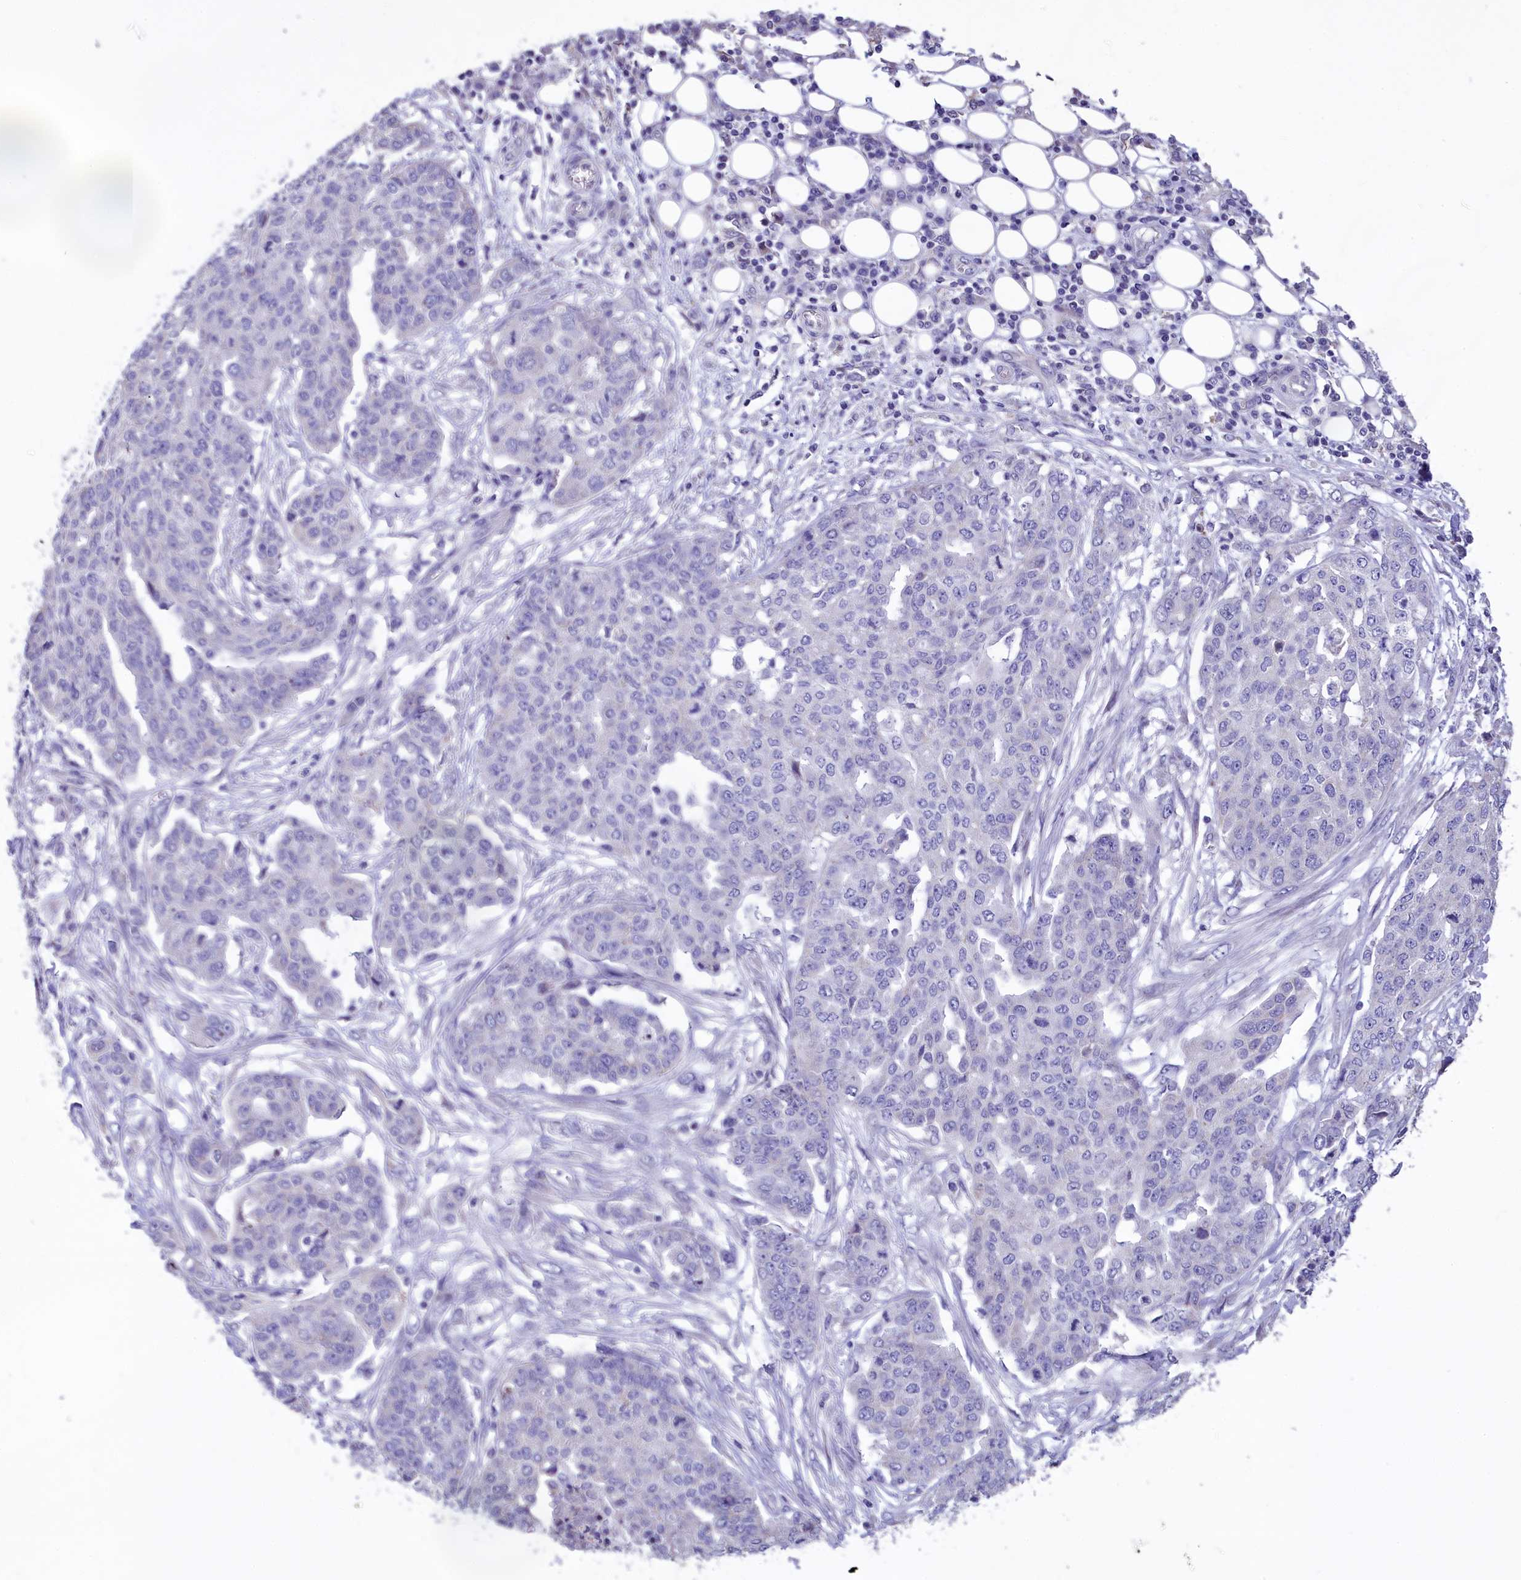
{"staining": {"intensity": "negative", "quantity": "none", "location": "none"}, "tissue": "ovarian cancer", "cell_type": "Tumor cells", "image_type": "cancer", "snomed": [{"axis": "morphology", "description": "Cystadenocarcinoma, serous, NOS"}, {"axis": "topography", "description": "Soft tissue"}, {"axis": "topography", "description": "Ovary"}], "caption": "DAB (3,3'-diaminobenzidine) immunohistochemical staining of ovarian cancer demonstrates no significant positivity in tumor cells. (Brightfield microscopy of DAB (3,3'-diaminobenzidine) immunohistochemistry at high magnification).", "gene": "CYP2U1", "patient": {"sex": "female", "age": 57}}